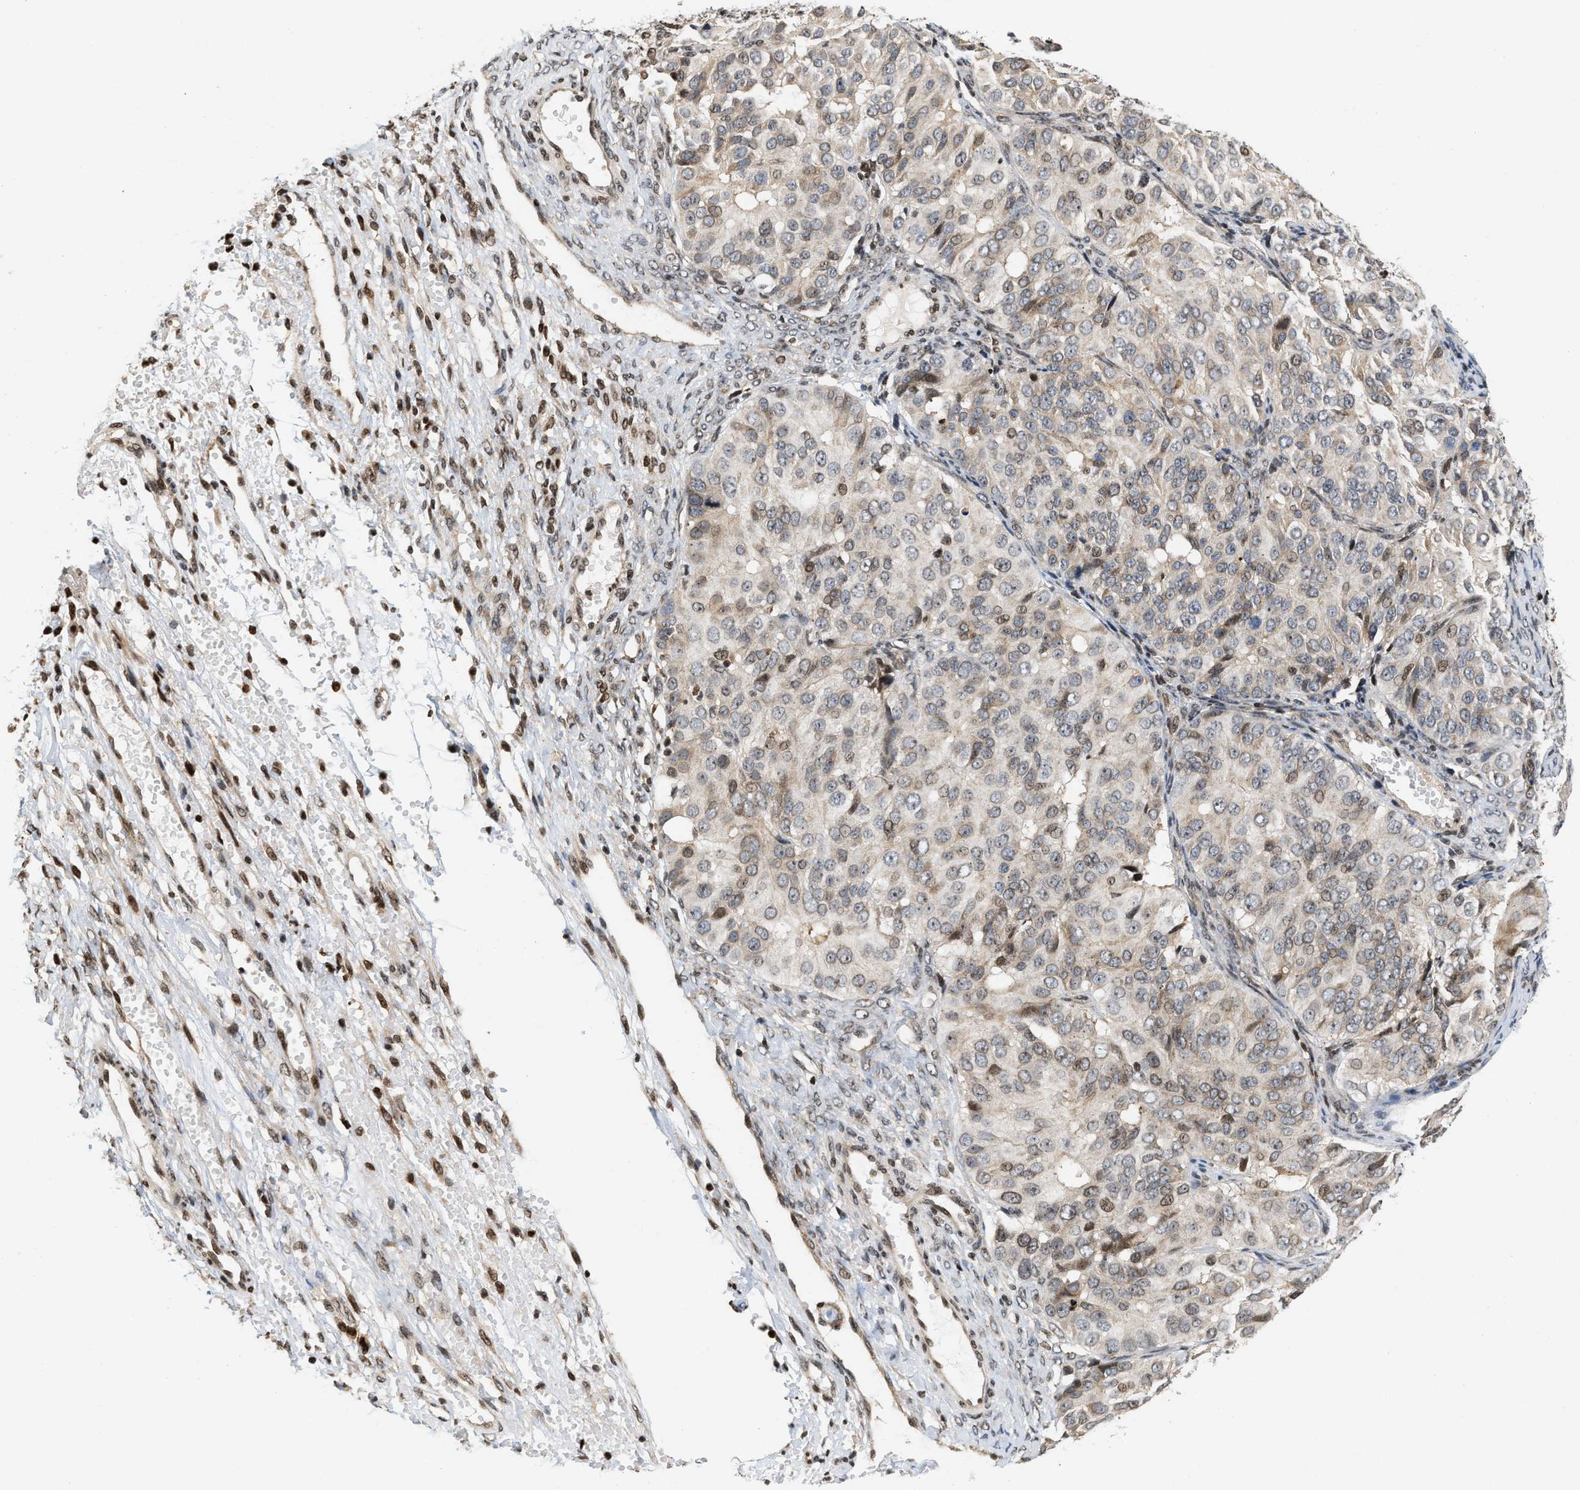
{"staining": {"intensity": "weak", "quantity": "25%-75%", "location": "cytoplasmic/membranous"}, "tissue": "ovarian cancer", "cell_type": "Tumor cells", "image_type": "cancer", "snomed": [{"axis": "morphology", "description": "Carcinoma, endometroid"}, {"axis": "topography", "description": "Ovary"}], "caption": "Ovarian cancer was stained to show a protein in brown. There is low levels of weak cytoplasmic/membranous positivity in approximately 25%-75% of tumor cells. (DAB IHC with brightfield microscopy, high magnification).", "gene": "PDZD2", "patient": {"sex": "female", "age": 51}}